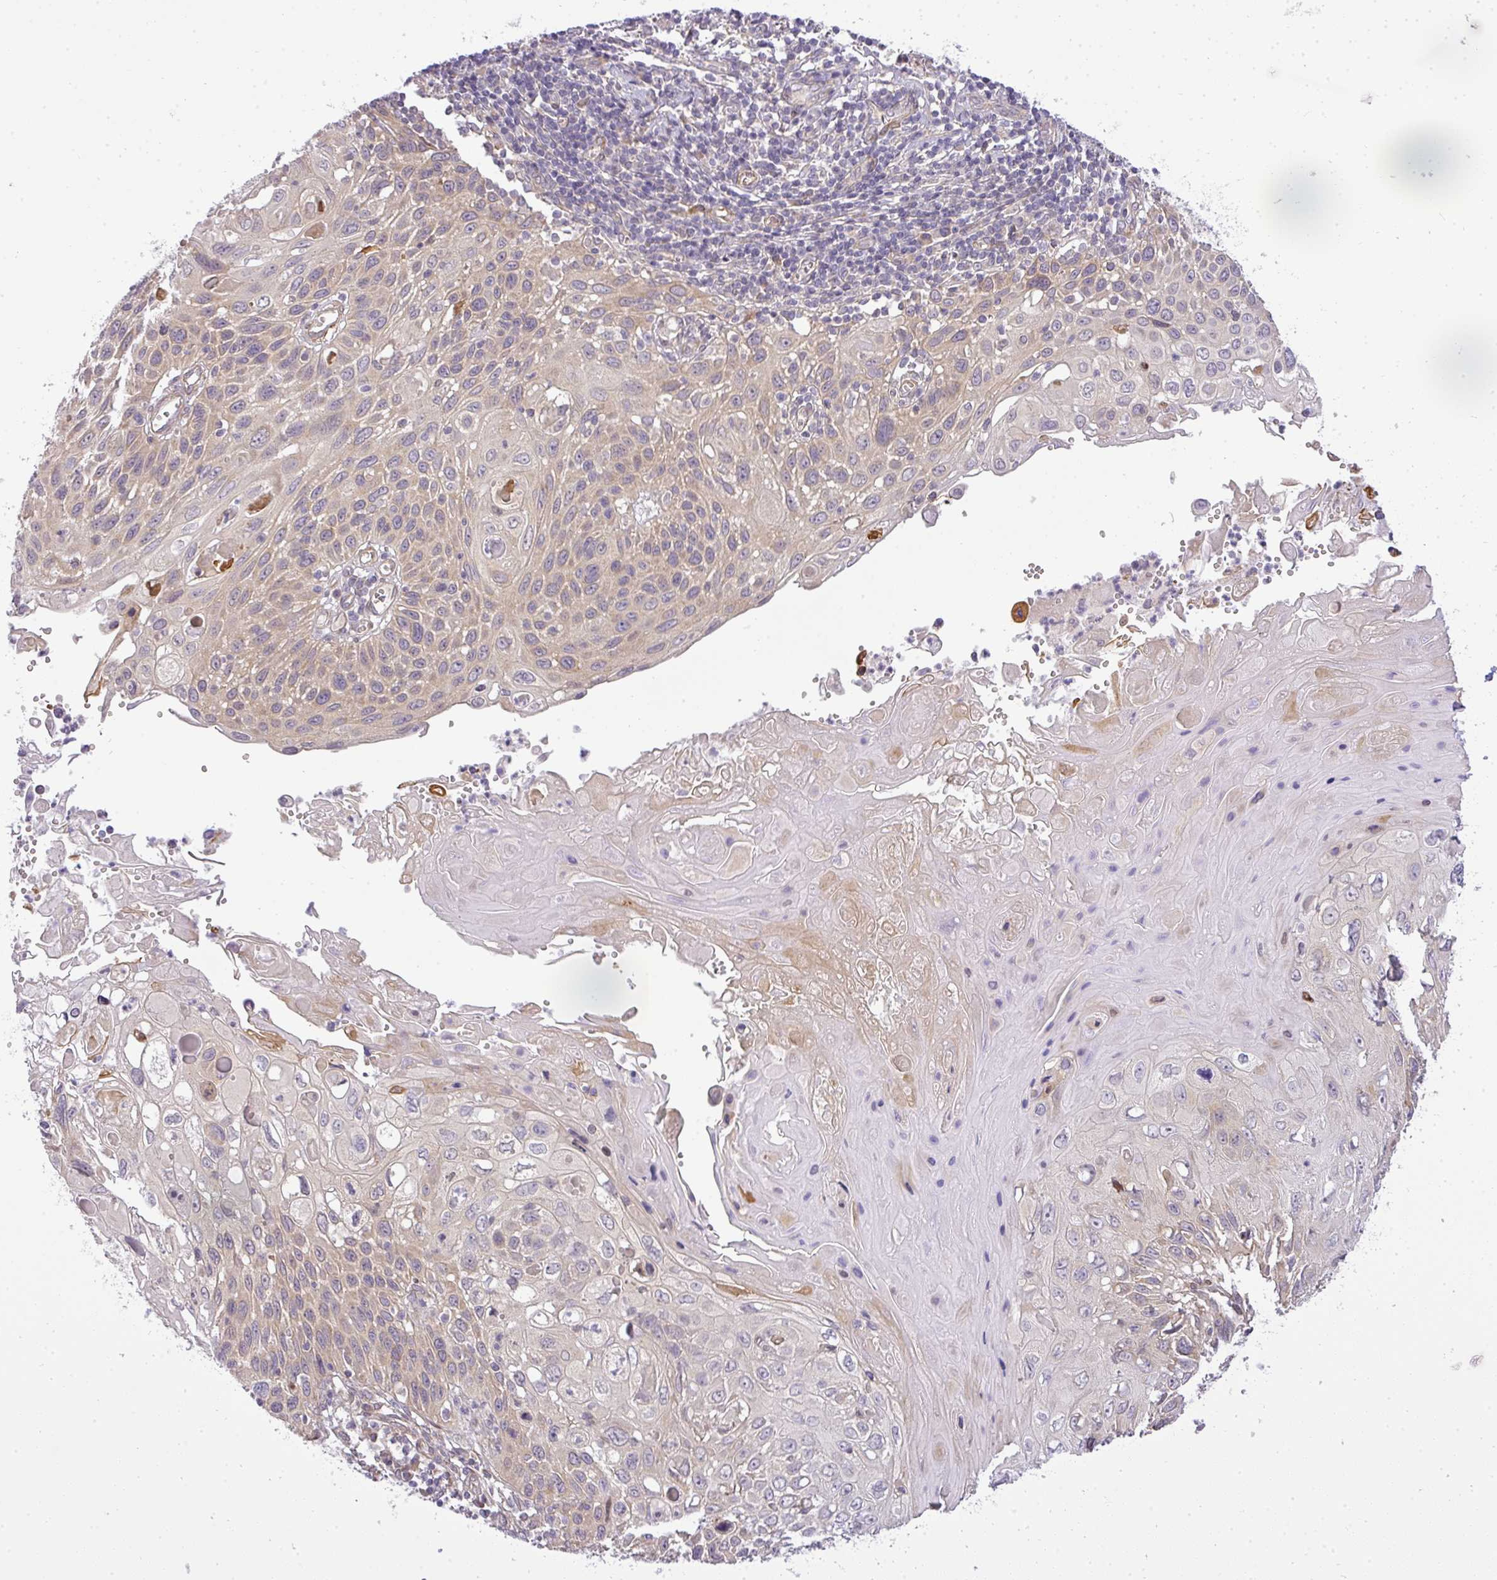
{"staining": {"intensity": "weak", "quantity": "<25%", "location": "cytoplasmic/membranous"}, "tissue": "cervical cancer", "cell_type": "Tumor cells", "image_type": "cancer", "snomed": [{"axis": "morphology", "description": "Squamous cell carcinoma, NOS"}, {"axis": "topography", "description": "Cervix"}], "caption": "High power microscopy photomicrograph of an immunohistochemistry (IHC) histopathology image of squamous cell carcinoma (cervical), revealing no significant staining in tumor cells. (Immunohistochemistry (ihc), brightfield microscopy, high magnification).", "gene": "ZDHHC1", "patient": {"sex": "female", "age": 70}}